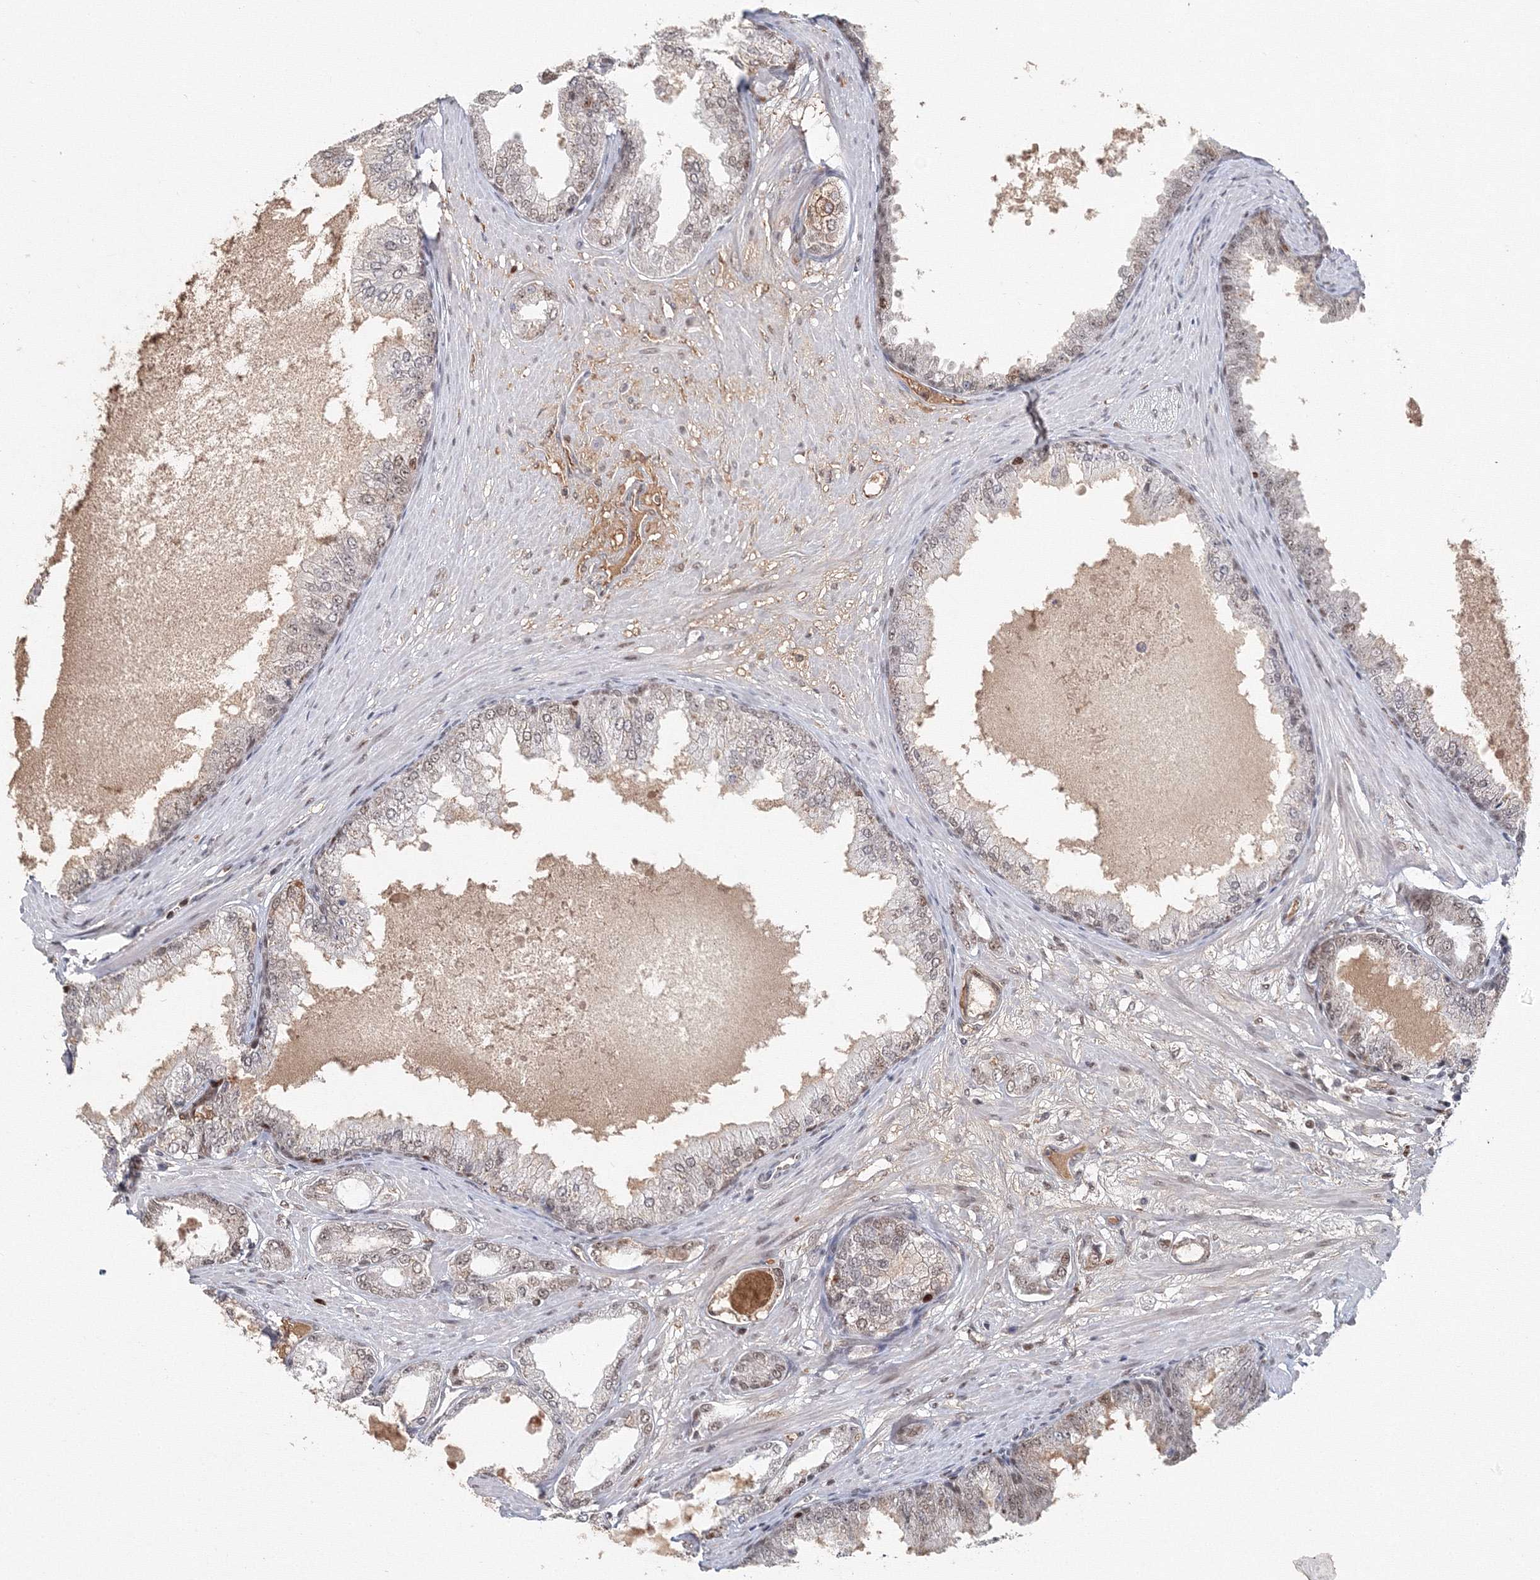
{"staining": {"intensity": "weak", "quantity": "<25%", "location": "nuclear"}, "tissue": "prostate cancer", "cell_type": "Tumor cells", "image_type": "cancer", "snomed": [{"axis": "morphology", "description": "Adenocarcinoma, Low grade"}, {"axis": "topography", "description": "Prostate"}], "caption": "Protein analysis of low-grade adenocarcinoma (prostate) reveals no significant staining in tumor cells. Brightfield microscopy of immunohistochemistry stained with DAB (brown) and hematoxylin (blue), captured at high magnification.", "gene": "IWS1", "patient": {"sex": "male", "age": 63}}